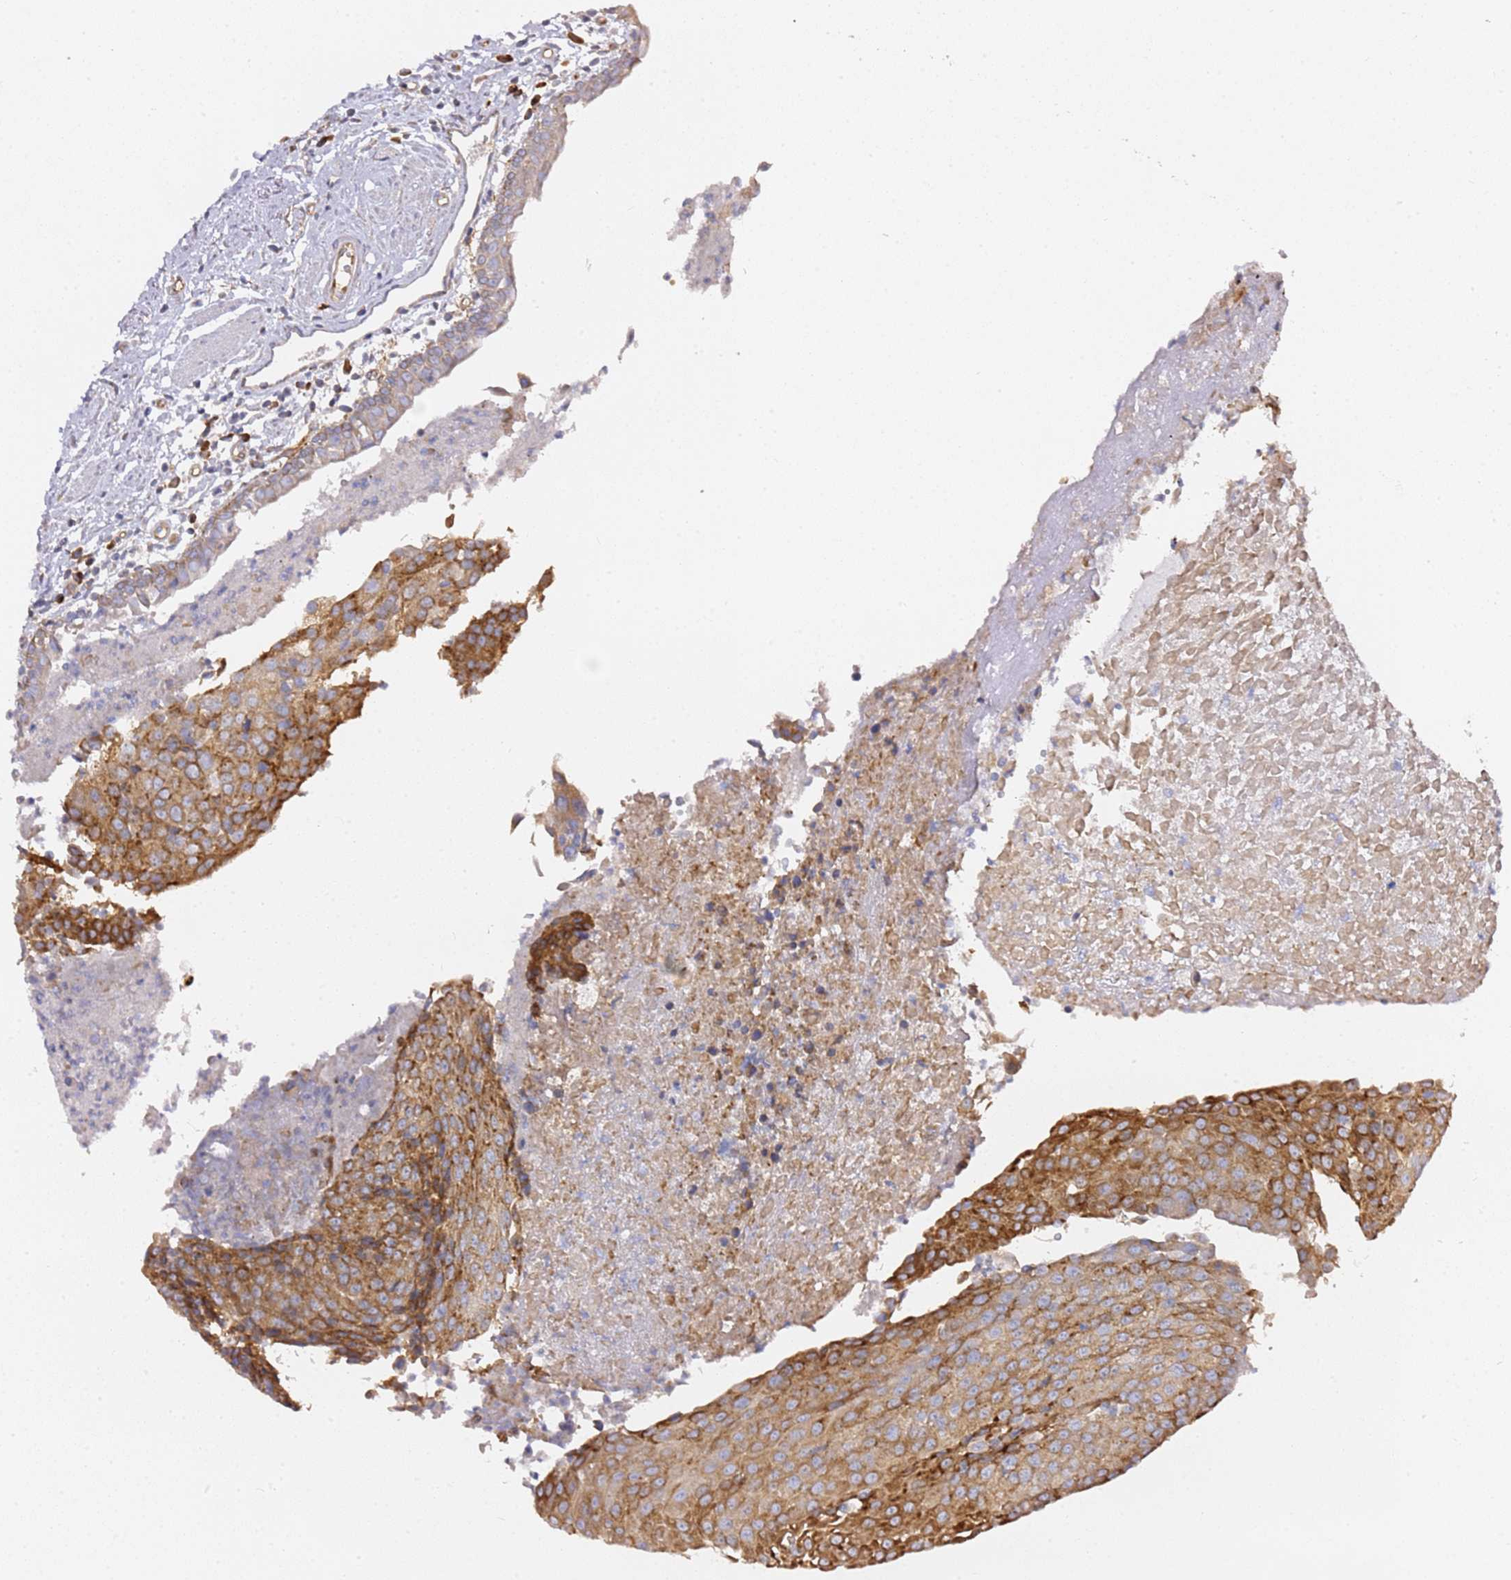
{"staining": {"intensity": "strong", "quantity": "<25%", "location": "cytoplasmic/membranous,nuclear"}, "tissue": "urothelial cancer", "cell_type": "Tumor cells", "image_type": "cancer", "snomed": [{"axis": "morphology", "description": "Urothelial carcinoma, High grade"}, {"axis": "topography", "description": "Urinary bladder"}], "caption": "This is an image of IHC staining of urothelial cancer, which shows strong positivity in the cytoplasmic/membranous and nuclear of tumor cells.", "gene": "KIF7", "patient": {"sex": "female", "age": 85}}